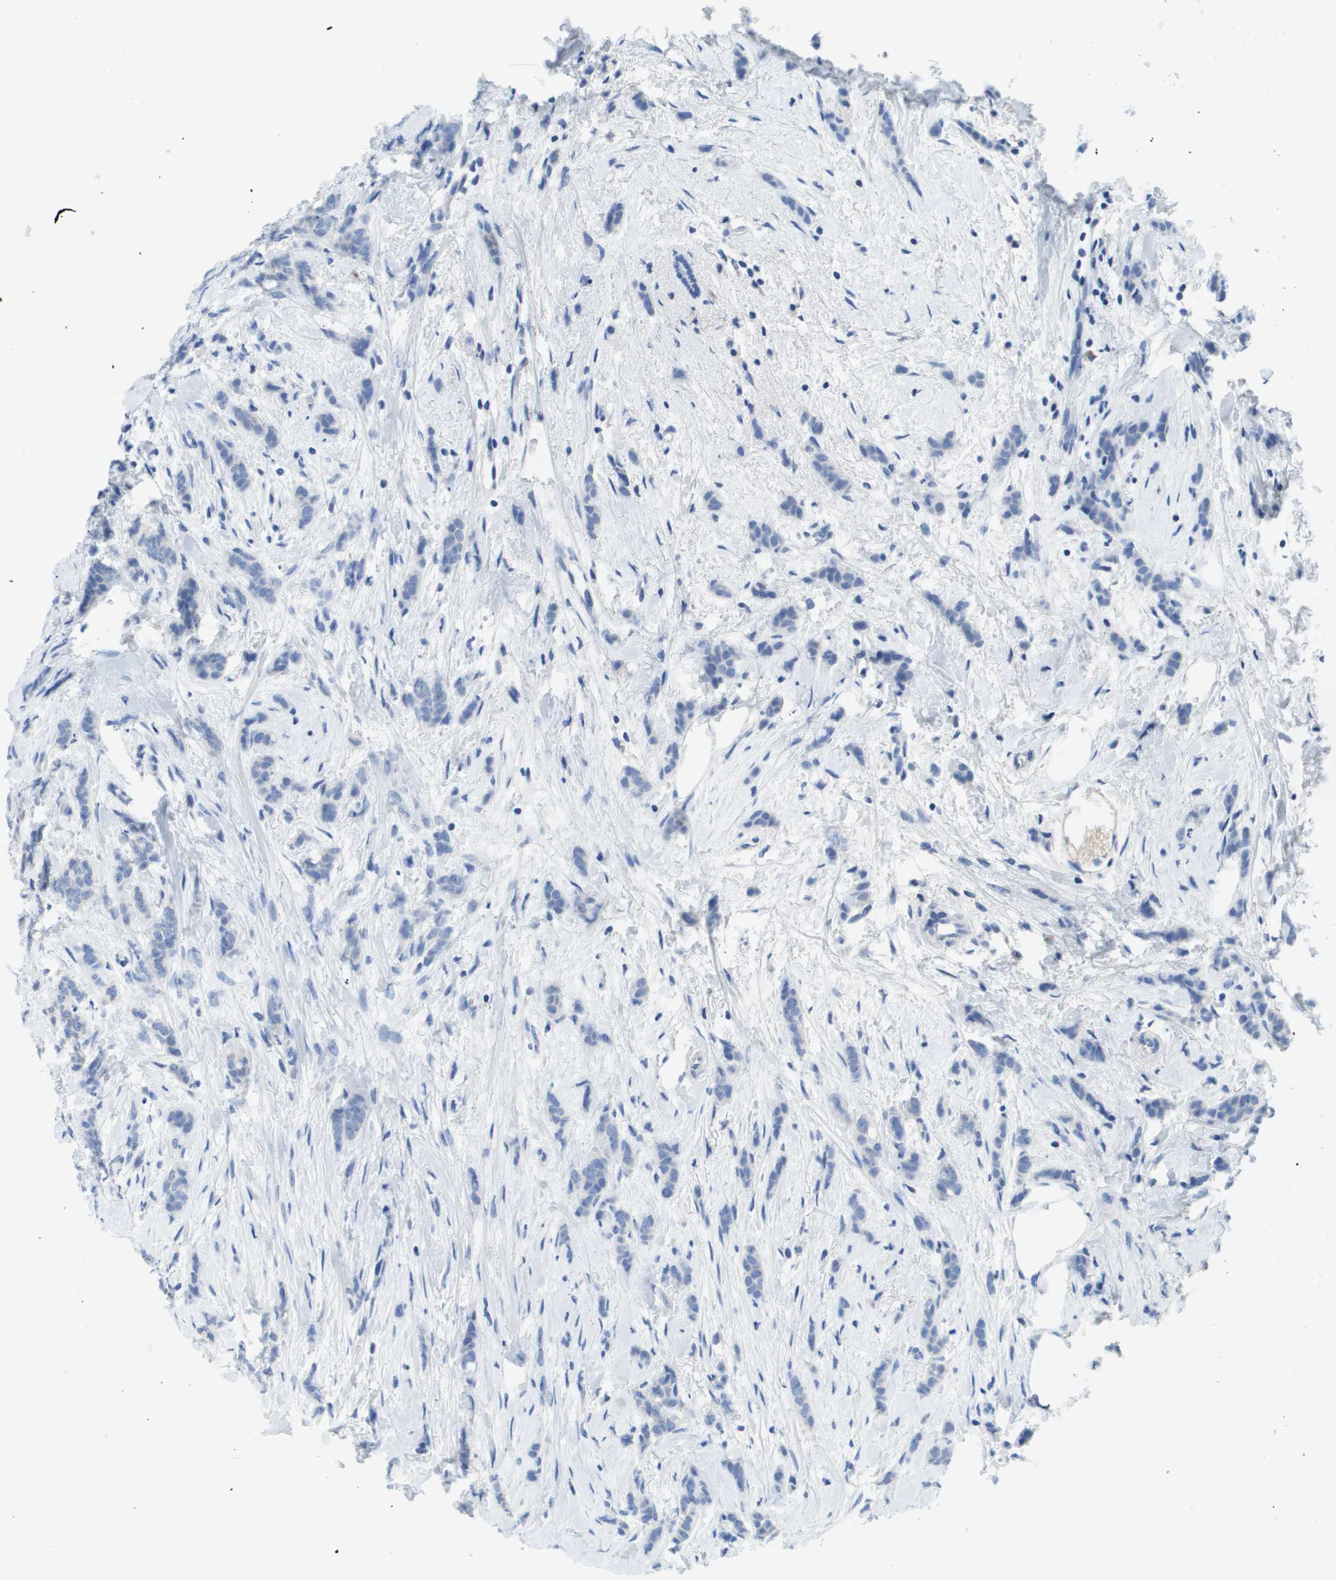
{"staining": {"intensity": "negative", "quantity": "none", "location": "none"}, "tissue": "breast cancer", "cell_type": "Tumor cells", "image_type": "cancer", "snomed": [{"axis": "morphology", "description": "Lobular carcinoma, in situ"}, {"axis": "morphology", "description": "Lobular carcinoma"}, {"axis": "topography", "description": "Breast"}], "caption": "This micrograph is of breast lobular carcinoma in situ stained with immunohistochemistry (IHC) to label a protein in brown with the nuclei are counter-stained blue. There is no expression in tumor cells.", "gene": "MS4A1", "patient": {"sex": "female", "age": 41}}